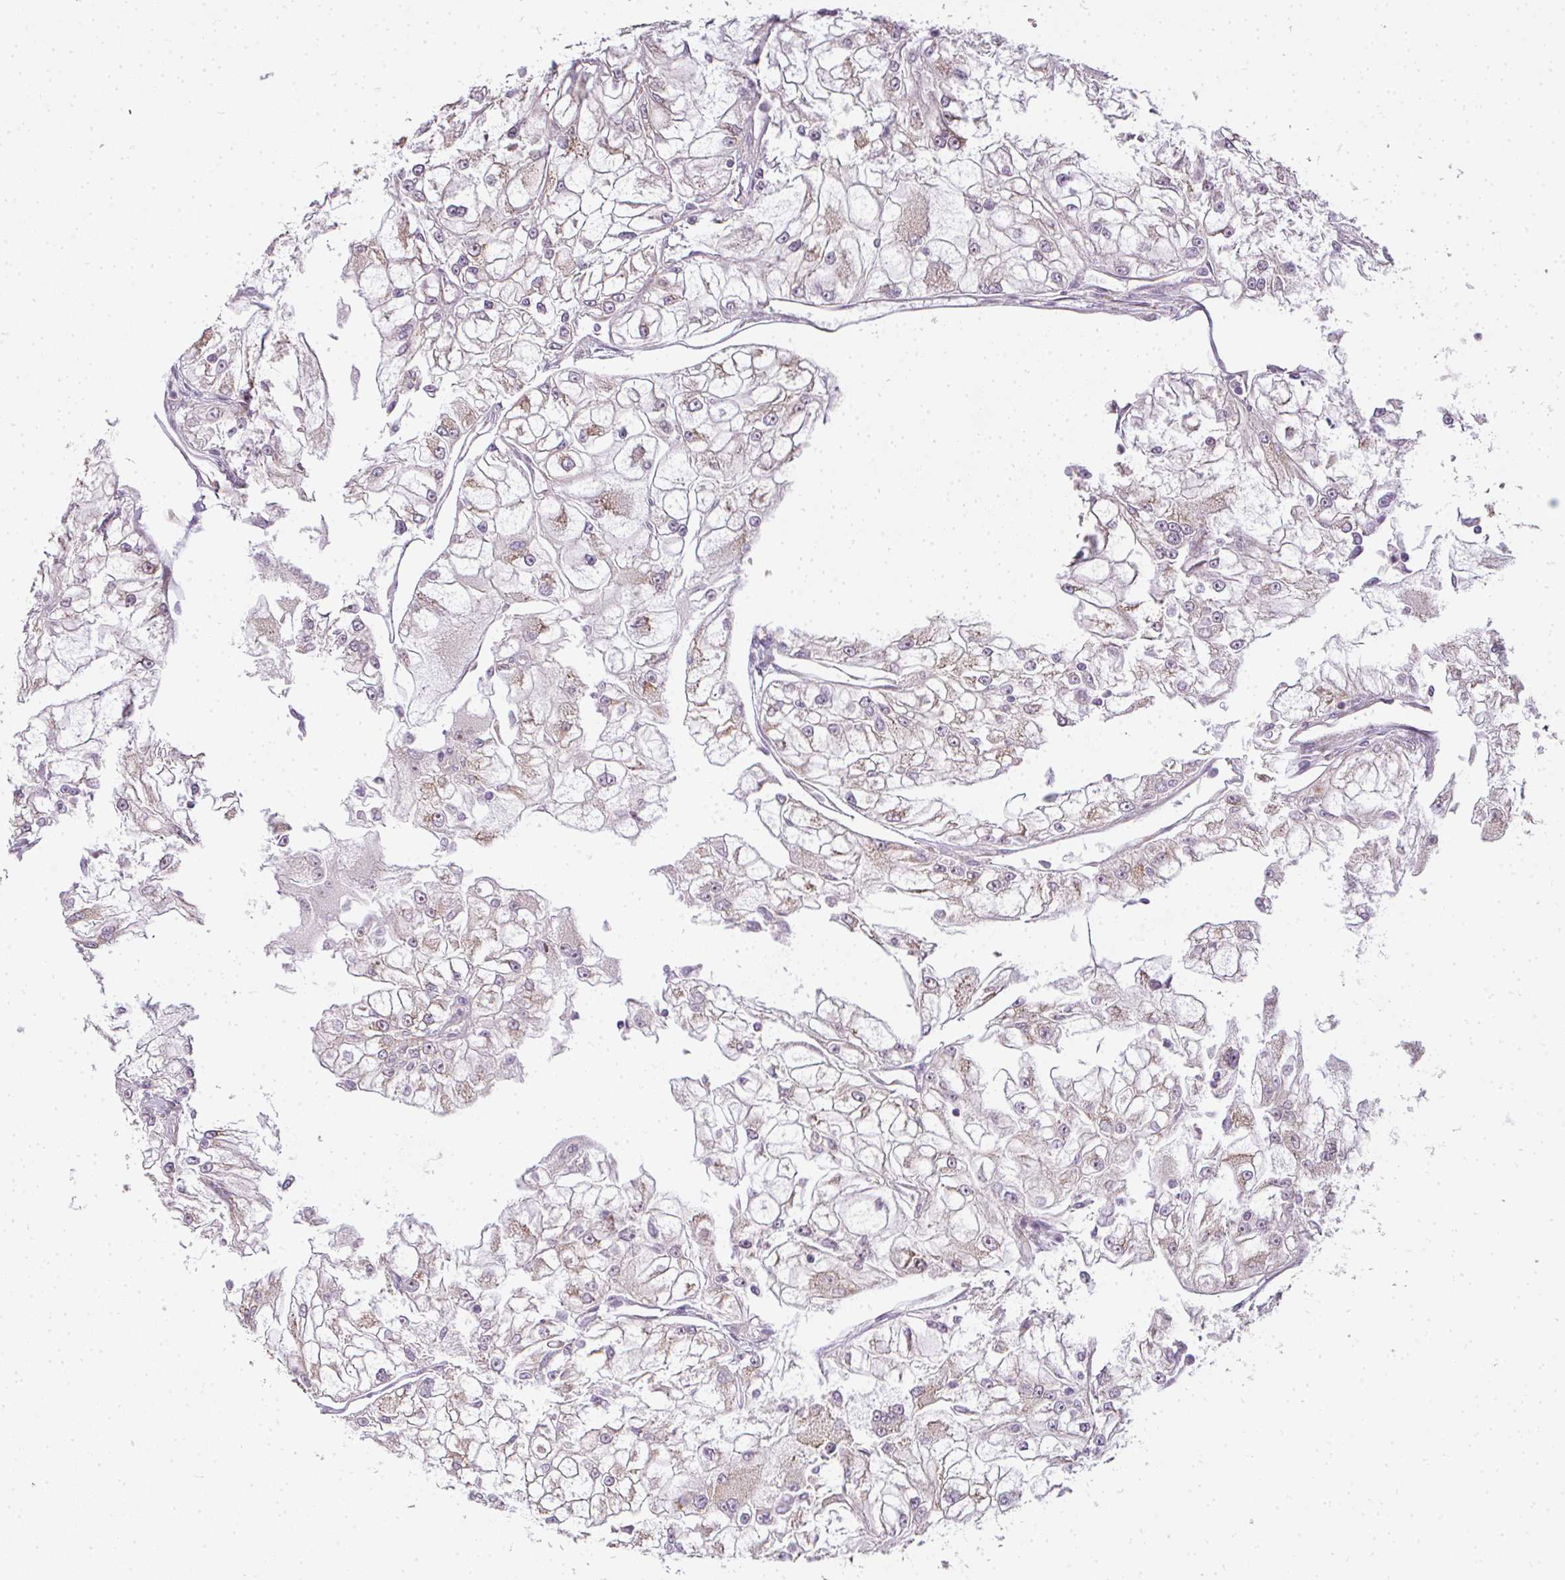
{"staining": {"intensity": "weak", "quantity": "25%-75%", "location": "cytoplasmic/membranous"}, "tissue": "renal cancer", "cell_type": "Tumor cells", "image_type": "cancer", "snomed": [{"axis": "morphology", "description": "Adenocarcinoma, NOS"}, {"axis": "topography", "description": "Kidney"}], "caption": "The histopathology image reveals staining of renal cancer, revealing weak cytoplasmic/membranous protein staining (brown color) within tumor cells.", "gene": "MED19", "patient": {"sex": "female", "age": 72}}